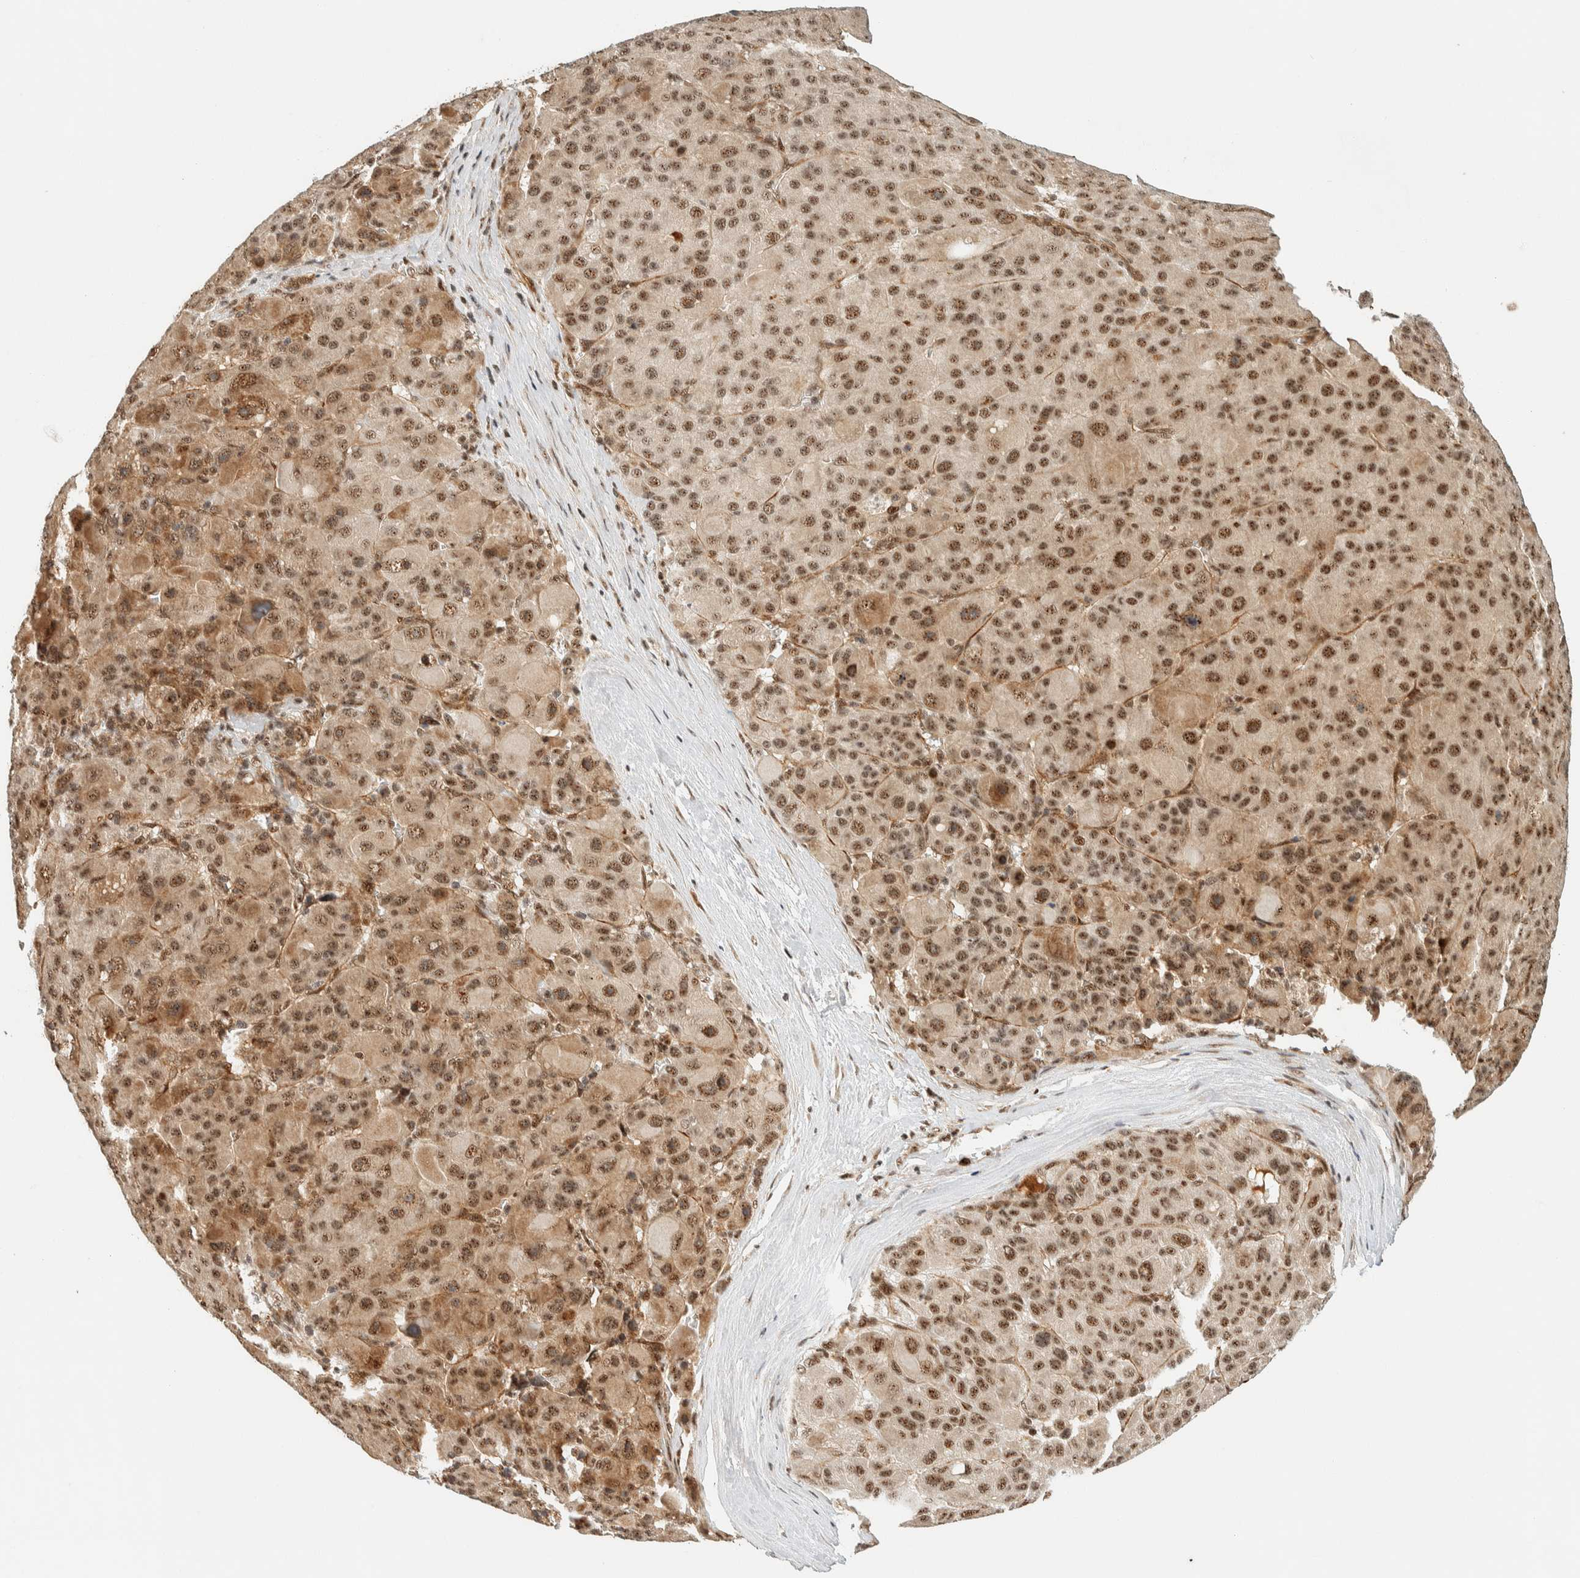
{"staining": {"intensity": "moderate", "quantity": ">75%", "location": "cytoplasmic/membranous,nuclear"}, "tissue": "liver cancer", "cell_type": "Tumor cells", "image_type": "cancer", "snomed": [{"axis": "morphology", "description": "Carcinoma, Hepatocellular, NOS"}, {"axis": "topography", "description": "Liver"}], "caption": "IHC histopathology image of human liver cancer stained for a protein (brown), which shows medium levels of moderate cytoplasmic/membranous and nuclear staining in about >75% of tumor cells.", "gene": "SIK1", "patient": {"sex": "male", "age": 76}}